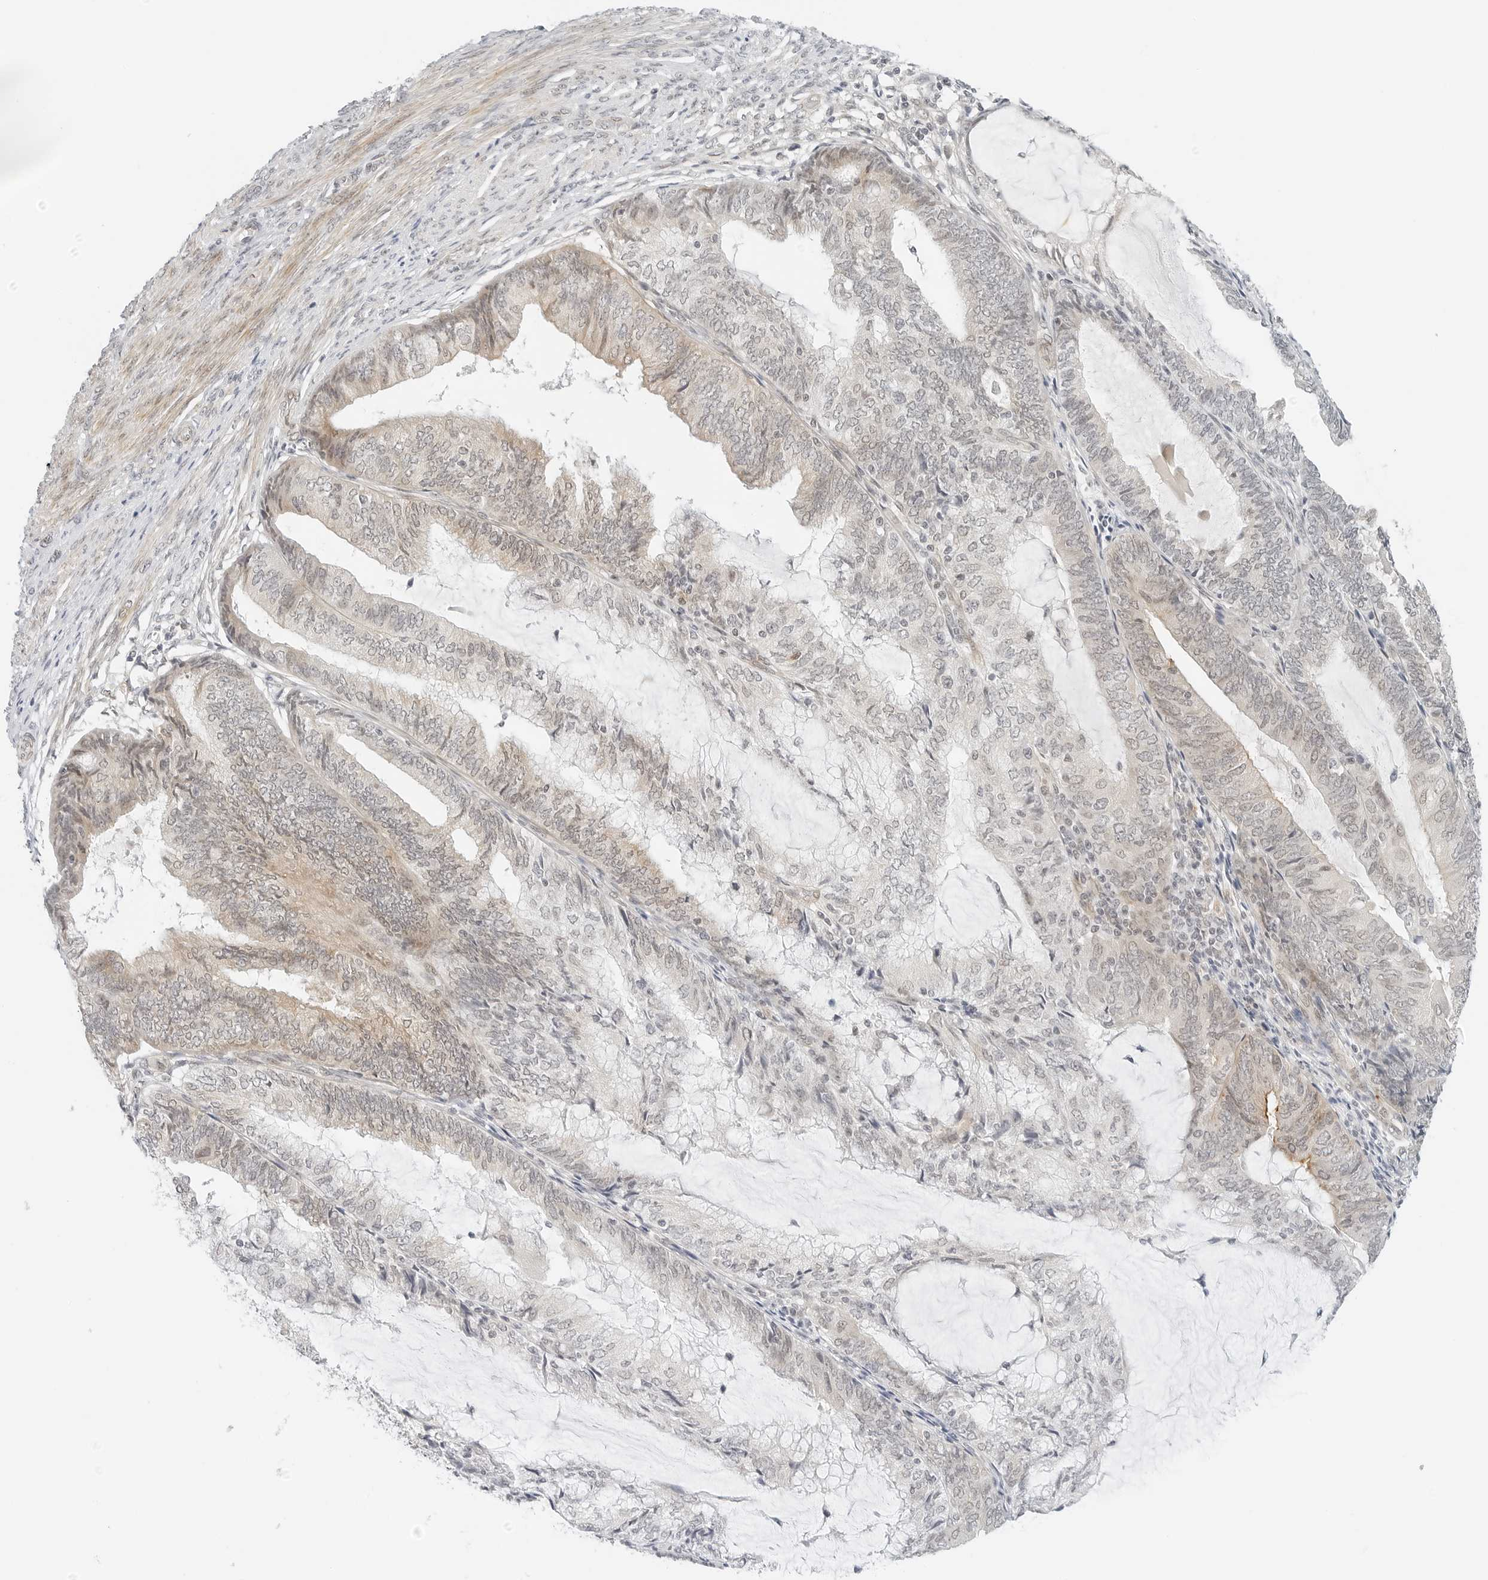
{"staining": {"intensity": "weak", "quantity": "<25%", "location": "cytoplasmic/membranous,nuclear"}, "tissue": "endometrial cancer", "cell_type": "Tumor cells", "image_type": "cancer", "snomed": [{"axis": "morphology", "description": "Adenocarcinoma, NOS"}, {"axis": "topography", "description": "Endometrium"}], "caption": "Immunohistochemistry (IHC) of human endometrial adenocarcinoma reveals no staining in tumor cells. (IHC, brightfield microscopy, high magnification).", "gene": "NEO1", "patient": {"sex": "female", "age": 81}}